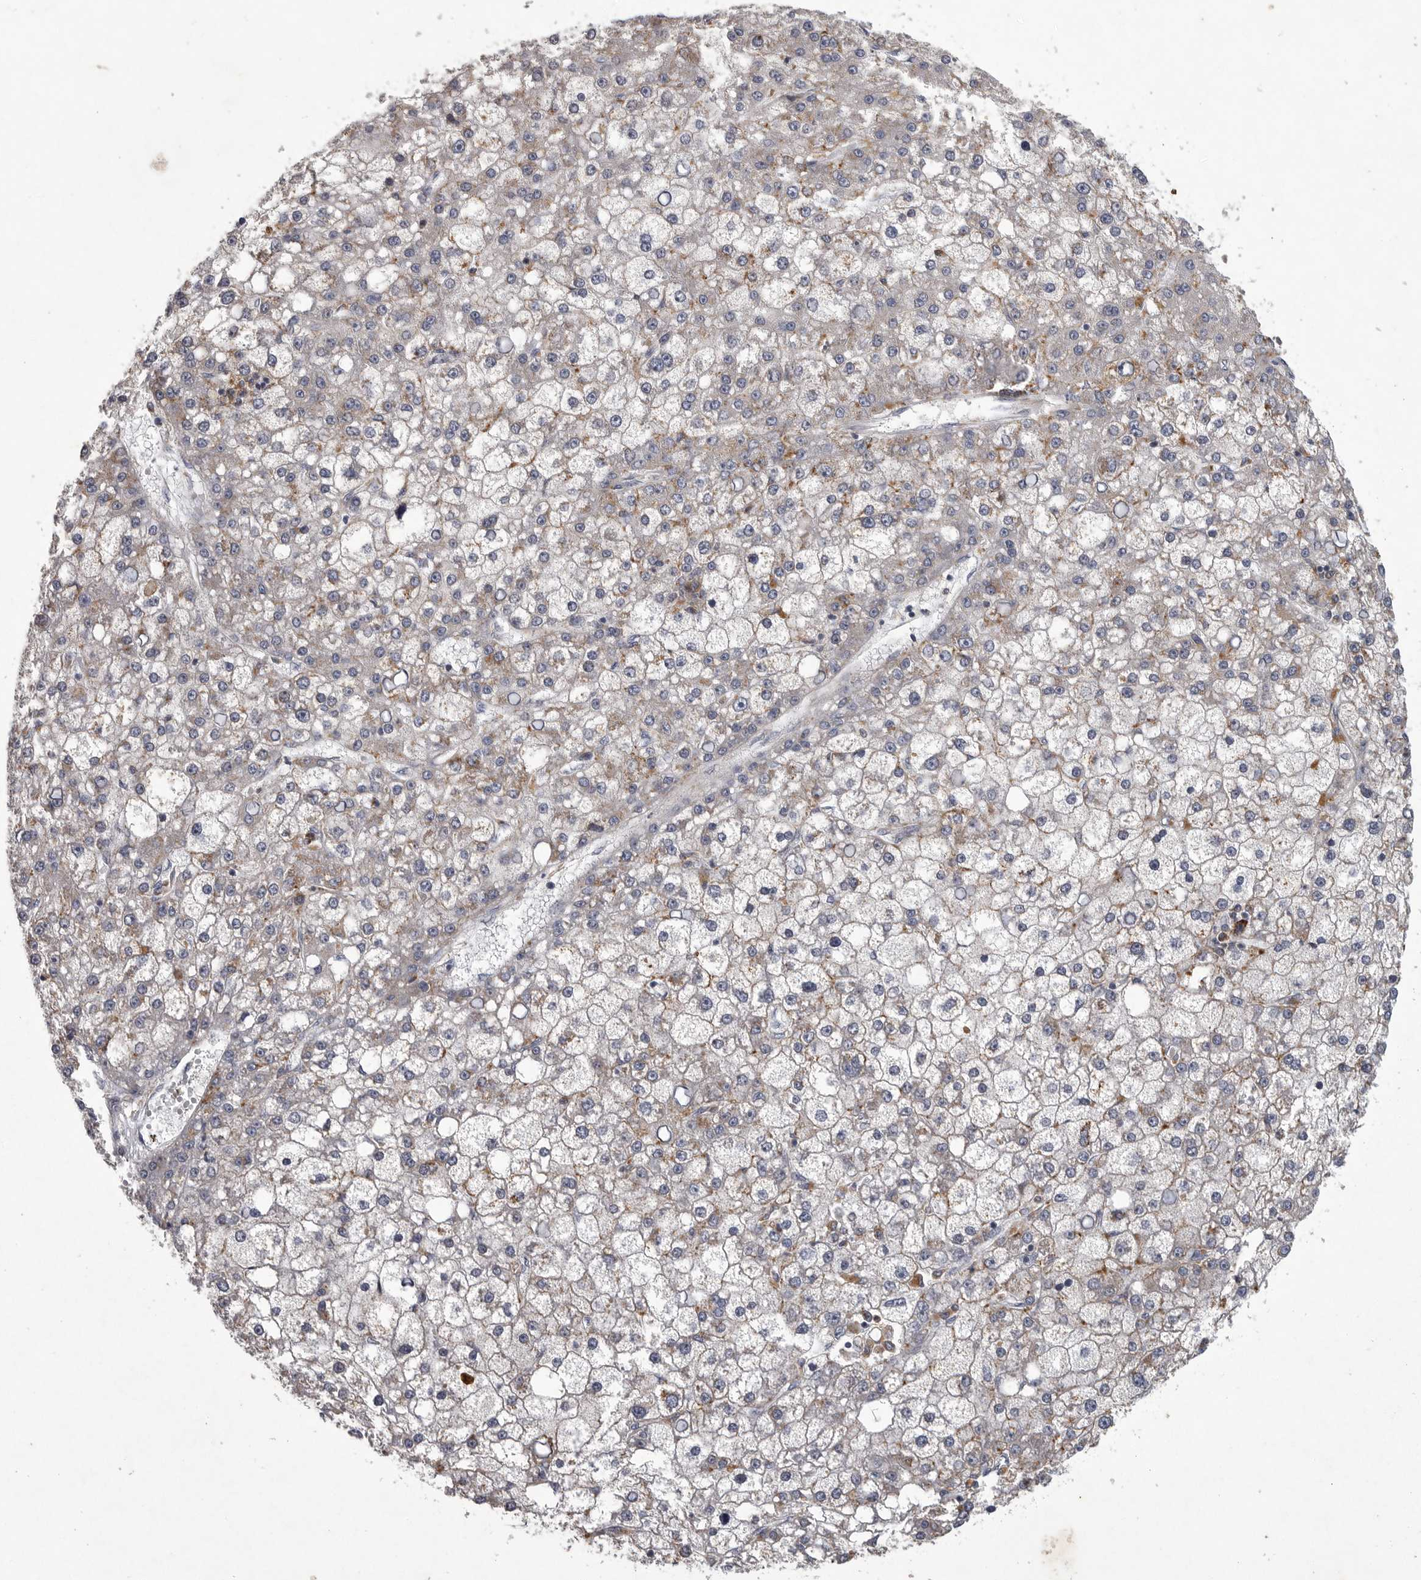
{"staining": {"intensity": "moderate", "quantity": "<25%", "location": "cytoplasmic/membranous"}, "tissue": "liver cancer", "cell_type": "Tumor cells", "image_type": "cancer", "snomed": [{"axis": "morphology", "description": "Carcinoma, Hepatocellular, NOS"}, {"axis": "topography", "description": "Liver"}], "caption": "Immunohistochemistry (IHC) of liver hepatocellular carcinoma displays low levels of moderate cytoplasmic/membranous positivity in approximately <25% of tumor cells. (DAB IHC with brightfield microscopy, high magnification).", "gene": "LAMTOR3", "patient": {"sex": "male", "age": 67}}